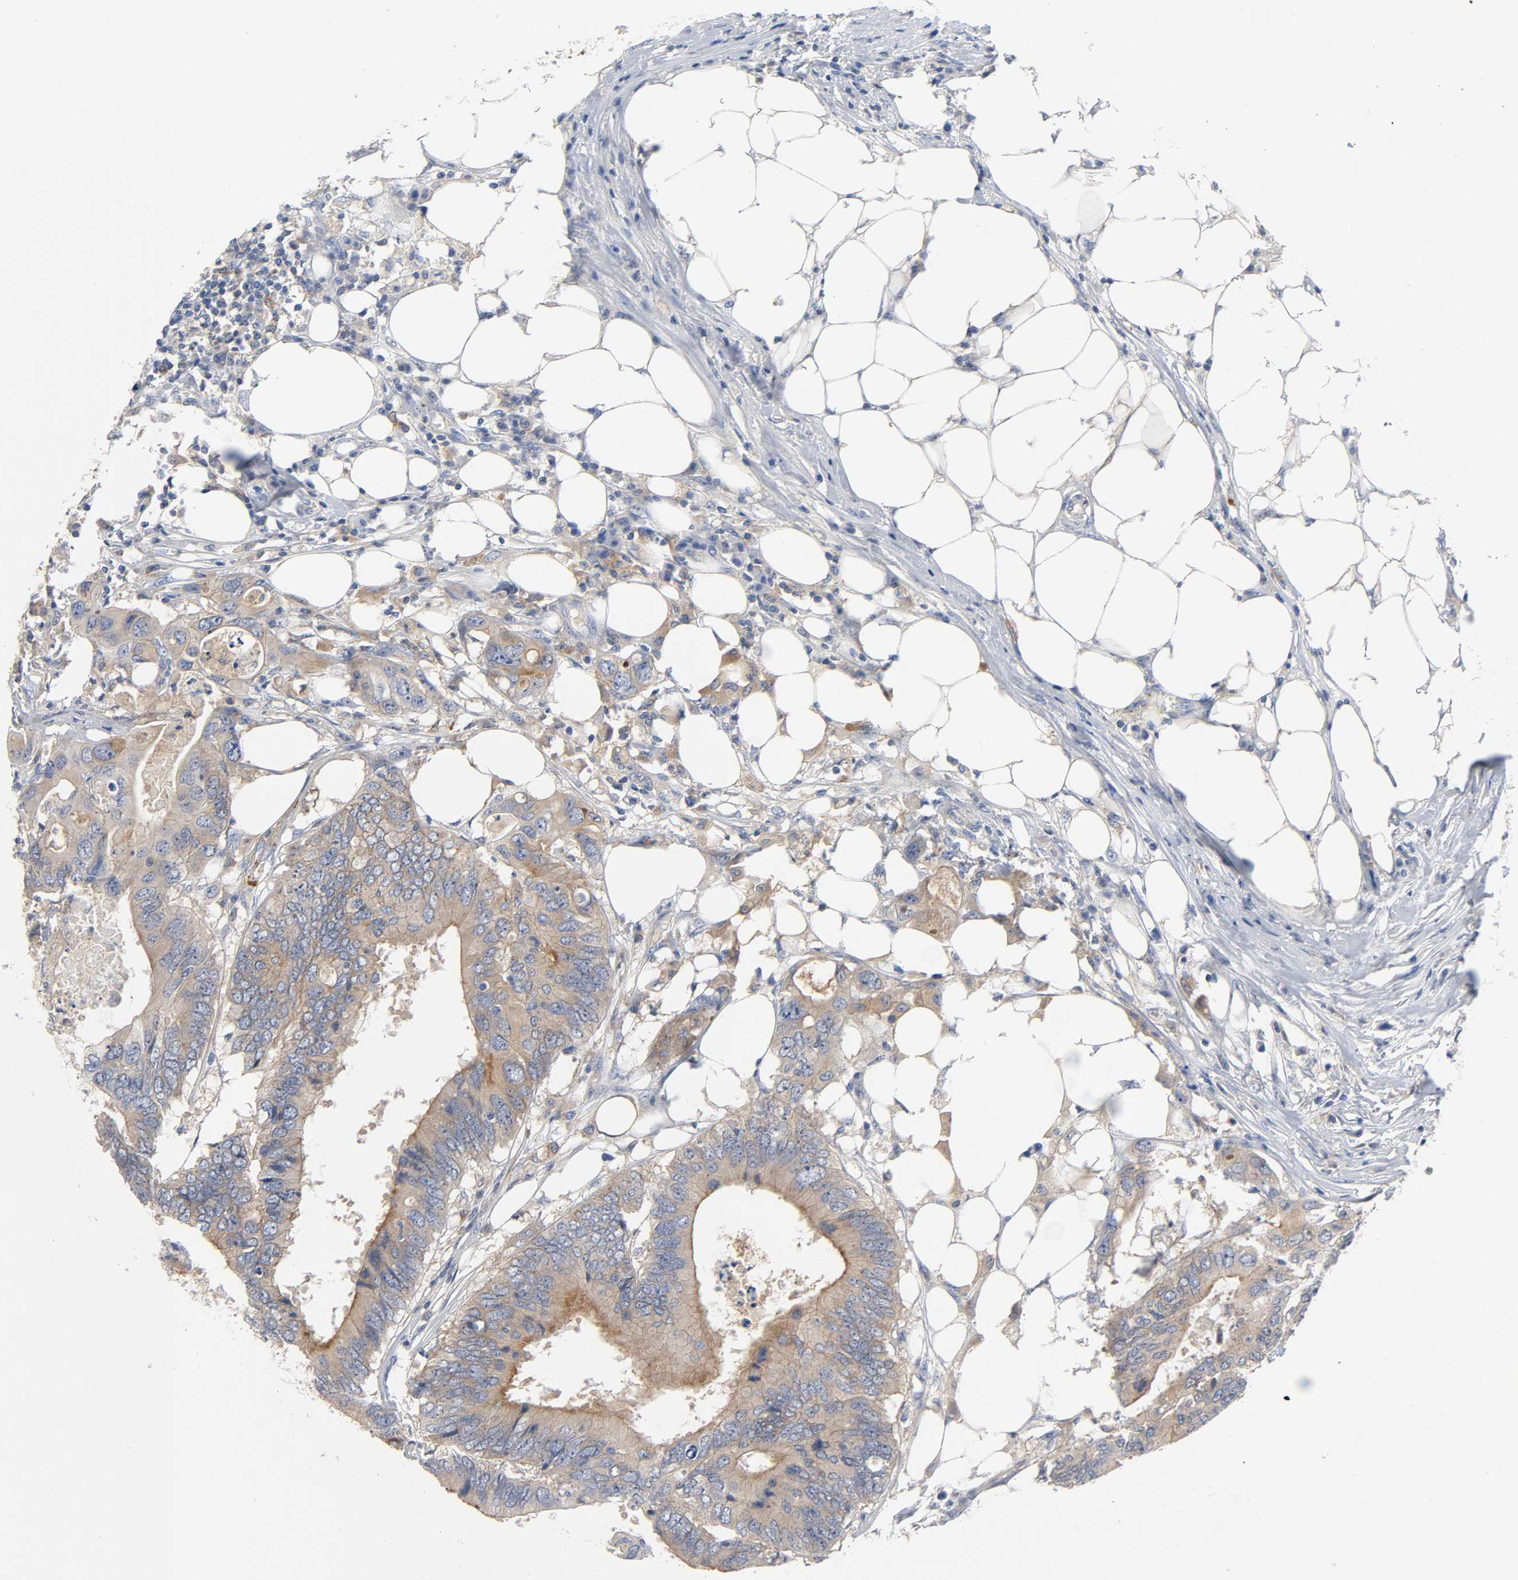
{"staining": {"intensity": "moderate", "quantity": ">75%", "location": "cytoplasmic/membranous"}, "tissue": "colorectal cancer", "cell_type": "Tumor cells", "image_type": "cancer", "snomed": [{"axis": "morphology", "description": "Adenocarcinoma, NOS"}, {"axis": "topography", "description": "Colon"}], "caption": "Immunohistochemistry (DAB) staining of human colorectal adenocarcinoma demonstrates moderate cytoplasmic/membranous protein expression in about >75% of tumor cells.", "gene": "SRC", "patient": {"sex": "male", "age": 71}}